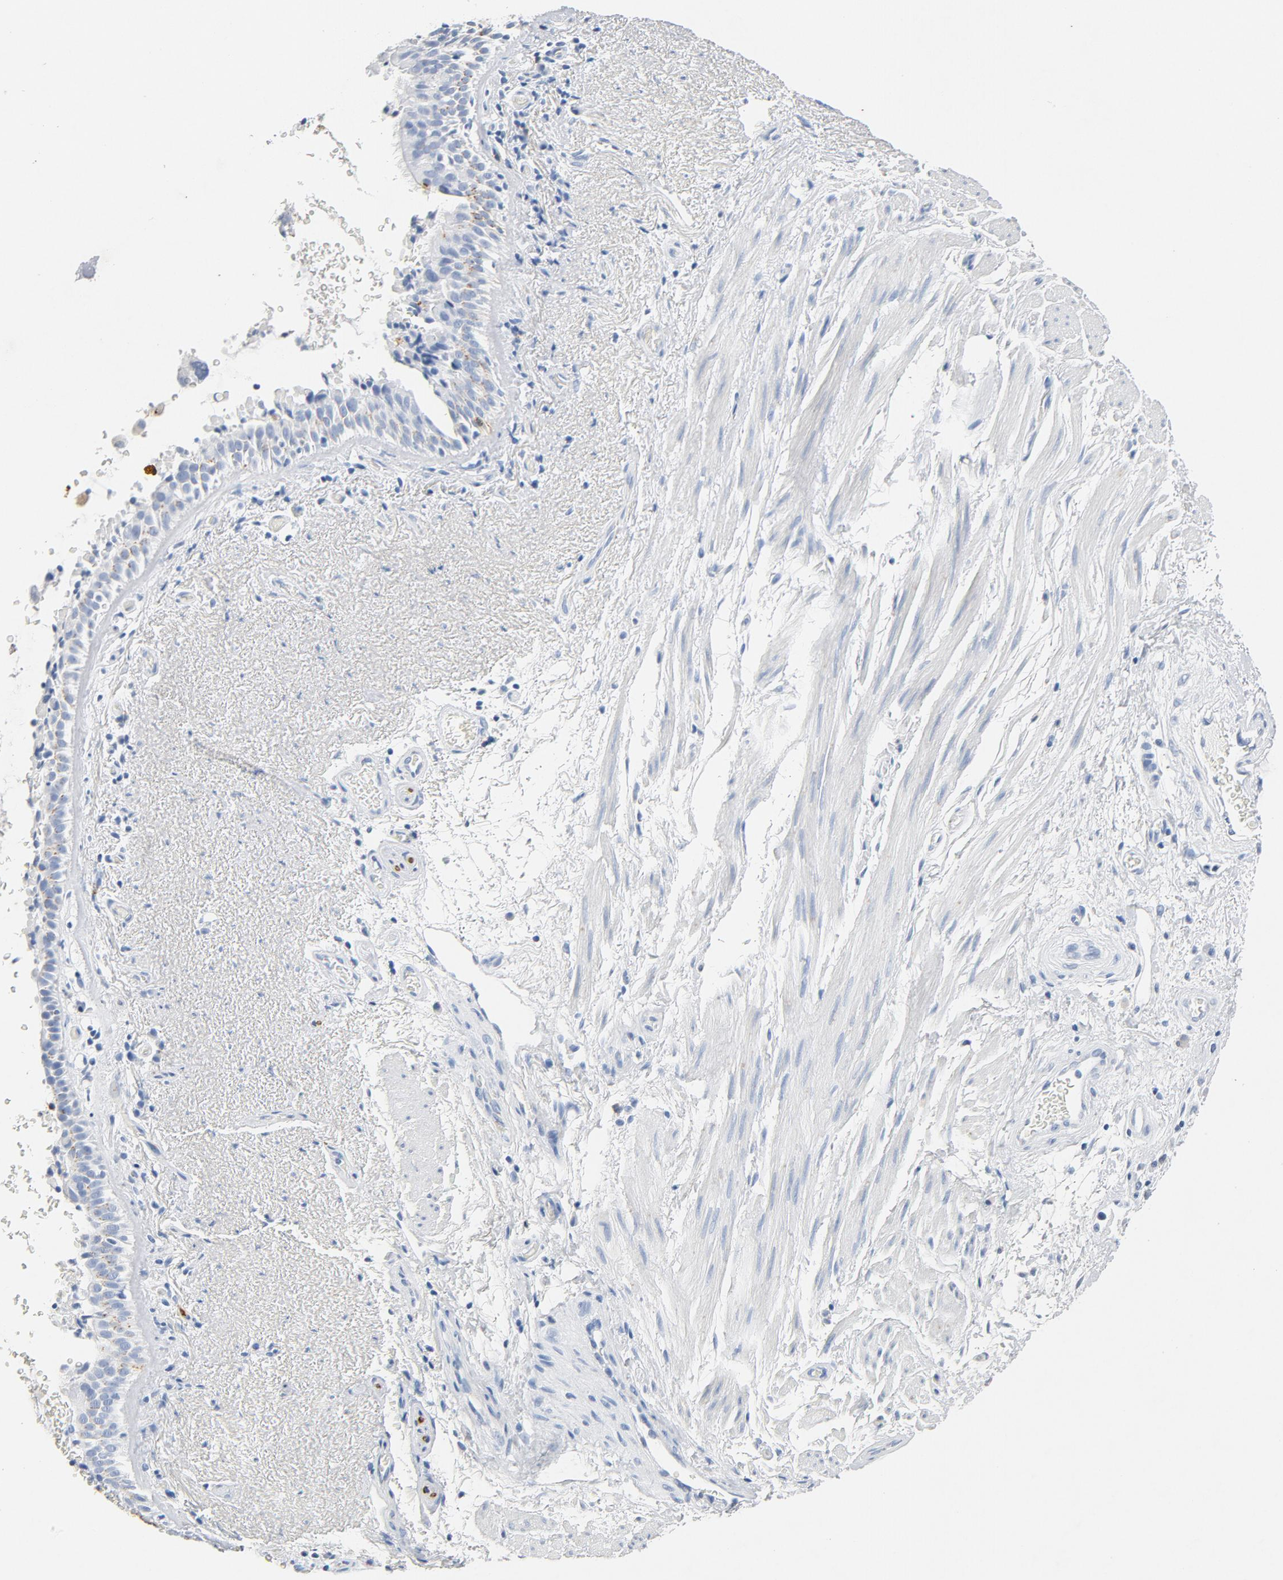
{"staining": {"intensity": "moderate", "quantity": "25%-75%", "location": "cytoplasmic/membranous"}, "tissue": "bronchus", "cell_type": "Respiratory epithelial cells", "image_type": "normal", "snomed": [{"axis": "morphology", "description": "Normal tissue, NOS"}, {"axis": "topography", "description": "Bronchus"}], "caption": "DAB (3,3'-diaminobenzidine) immunohistochemical staining of benign human bronchus demonstrates moderate cytoplasmic/membranous protein positivity in about 25%-75% of respiratory epithelial cells.", "gene": "PTPRB", "patient": {"sex": "female", "age": 54}}